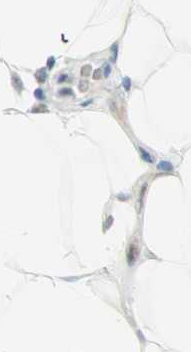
{"staining": {"intensity": "negative", "quantity": "none", "location": "none"}, "tissue": "adipose tissue", "cell_type": "Adipocytes", "image_type": "normal", "snomed": [{"axis": "morphology", "description": "Normal tissue, NOS"}, {"axis": "topography", "description": "Soft tissue"}], "caption": "The photomicrograph shows no significant expression in adipocytes of adipose tissue. The staining is performed using DAB brown chromogen with nuclei counter-stained in using hematoxylin.", "gene": "PKNOX1", "patient": {"sex": "male", "age": 26}}